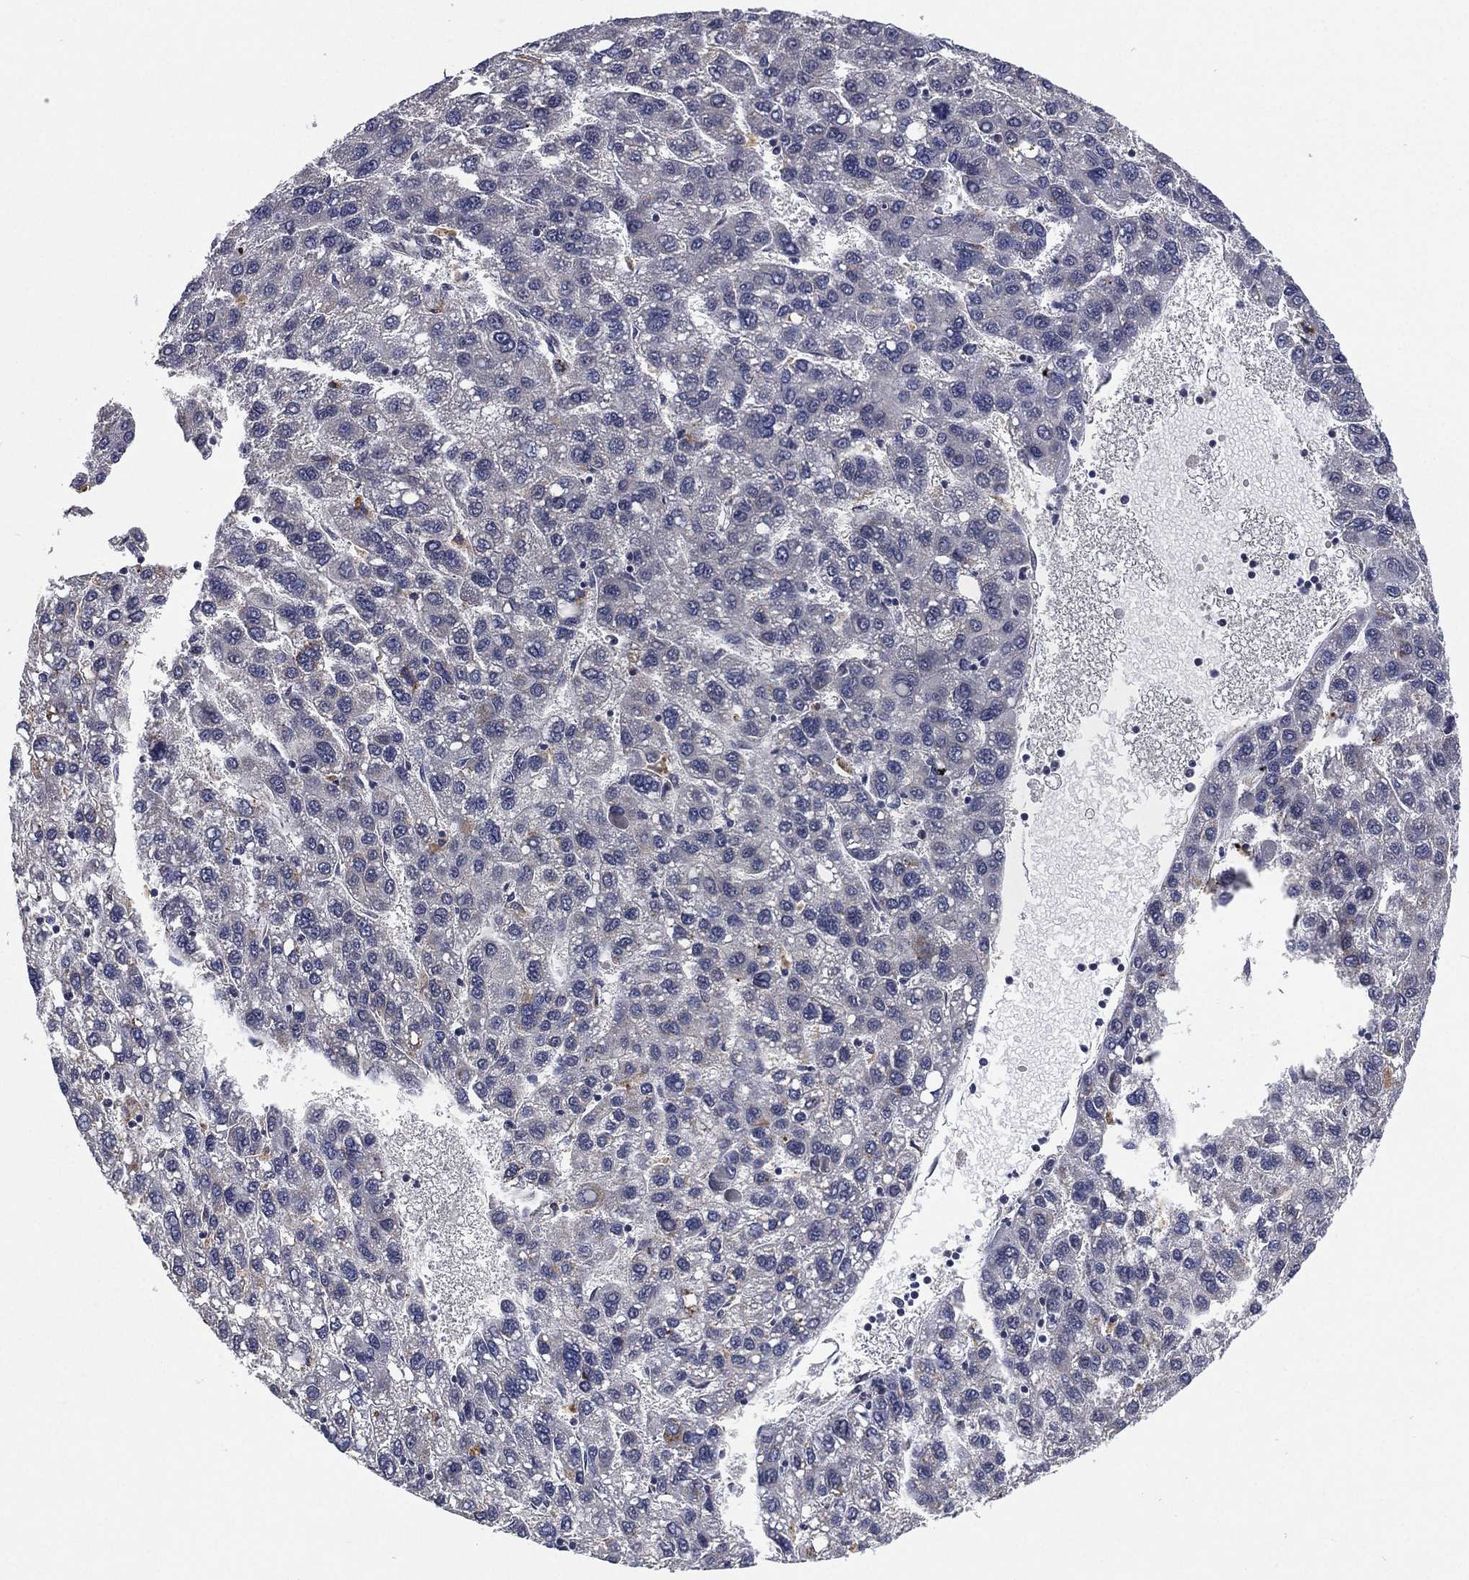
{"staining": {"intensity": "negative", "quantity": "none", "location": "none"}, "tissue": "liver cancer", "cell_type": "Tumor cells", "image_type": "cancer", "snomed": [{"axis": "morphology", "description": "Carcinoma, Hepatocellular, NOS"}, {"axis": "topography", "description": "Liver"}], "caption": "High magnification brightfield microscopy of hepatocellular carcinoma (liver) stained with DAB (brown) and counterstained with hematoxylin (blue): tumor cells show no significant staining. (DAB immunohistochemistry (IHC), high magnification).", "gene": "SELENOO", "patient": {"sex": "female", "age": 82}}